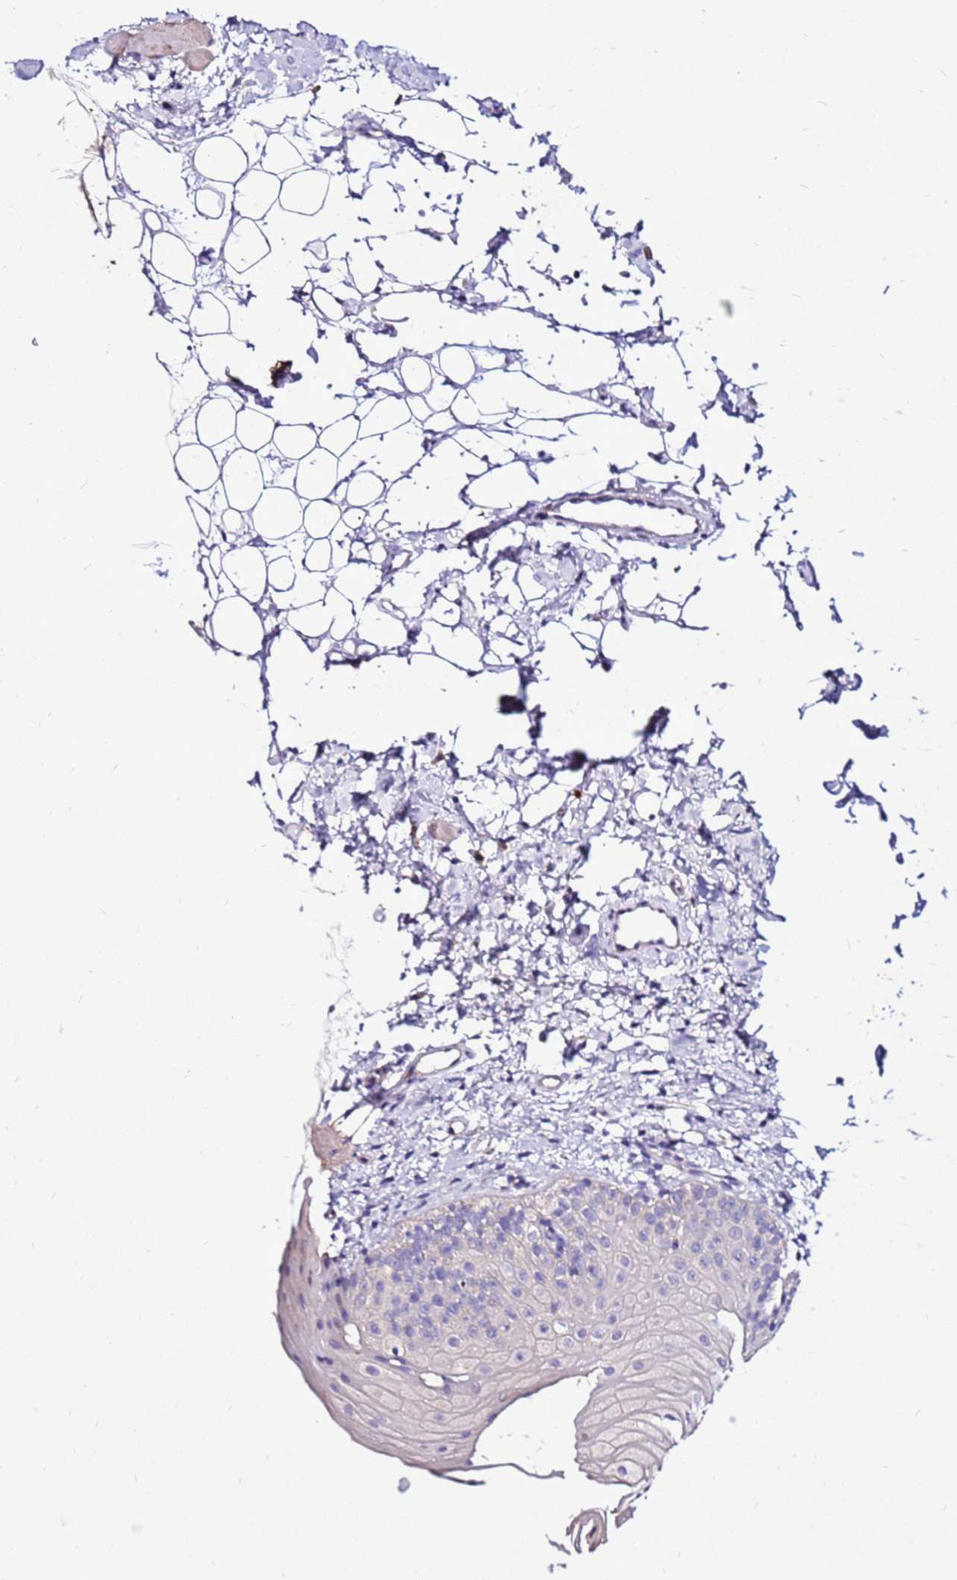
{"staining": {"intensity": "weak", "quantity": "25%-75%", "location": "cytoplasmic/membranous"}, "tissue": "oral mucosa", "cell_type": "Squamous epithelial cells", "image_type": "normal", "snomed": [{"axis": "morphology", "description": "Normal tissue, NOS"}, {"axis": "topography", "description": "Oral tissue"}], "caption": "Protein expression analysis of unremarkable oral mucosa demonstrates weak cytoplasmic/membranous expression in about 25%-75% of squamous epithelial cells. Nuclei are stained in blue.", "gene": "TMEM106C", "patient": {"sex": "male", "age": 28}}